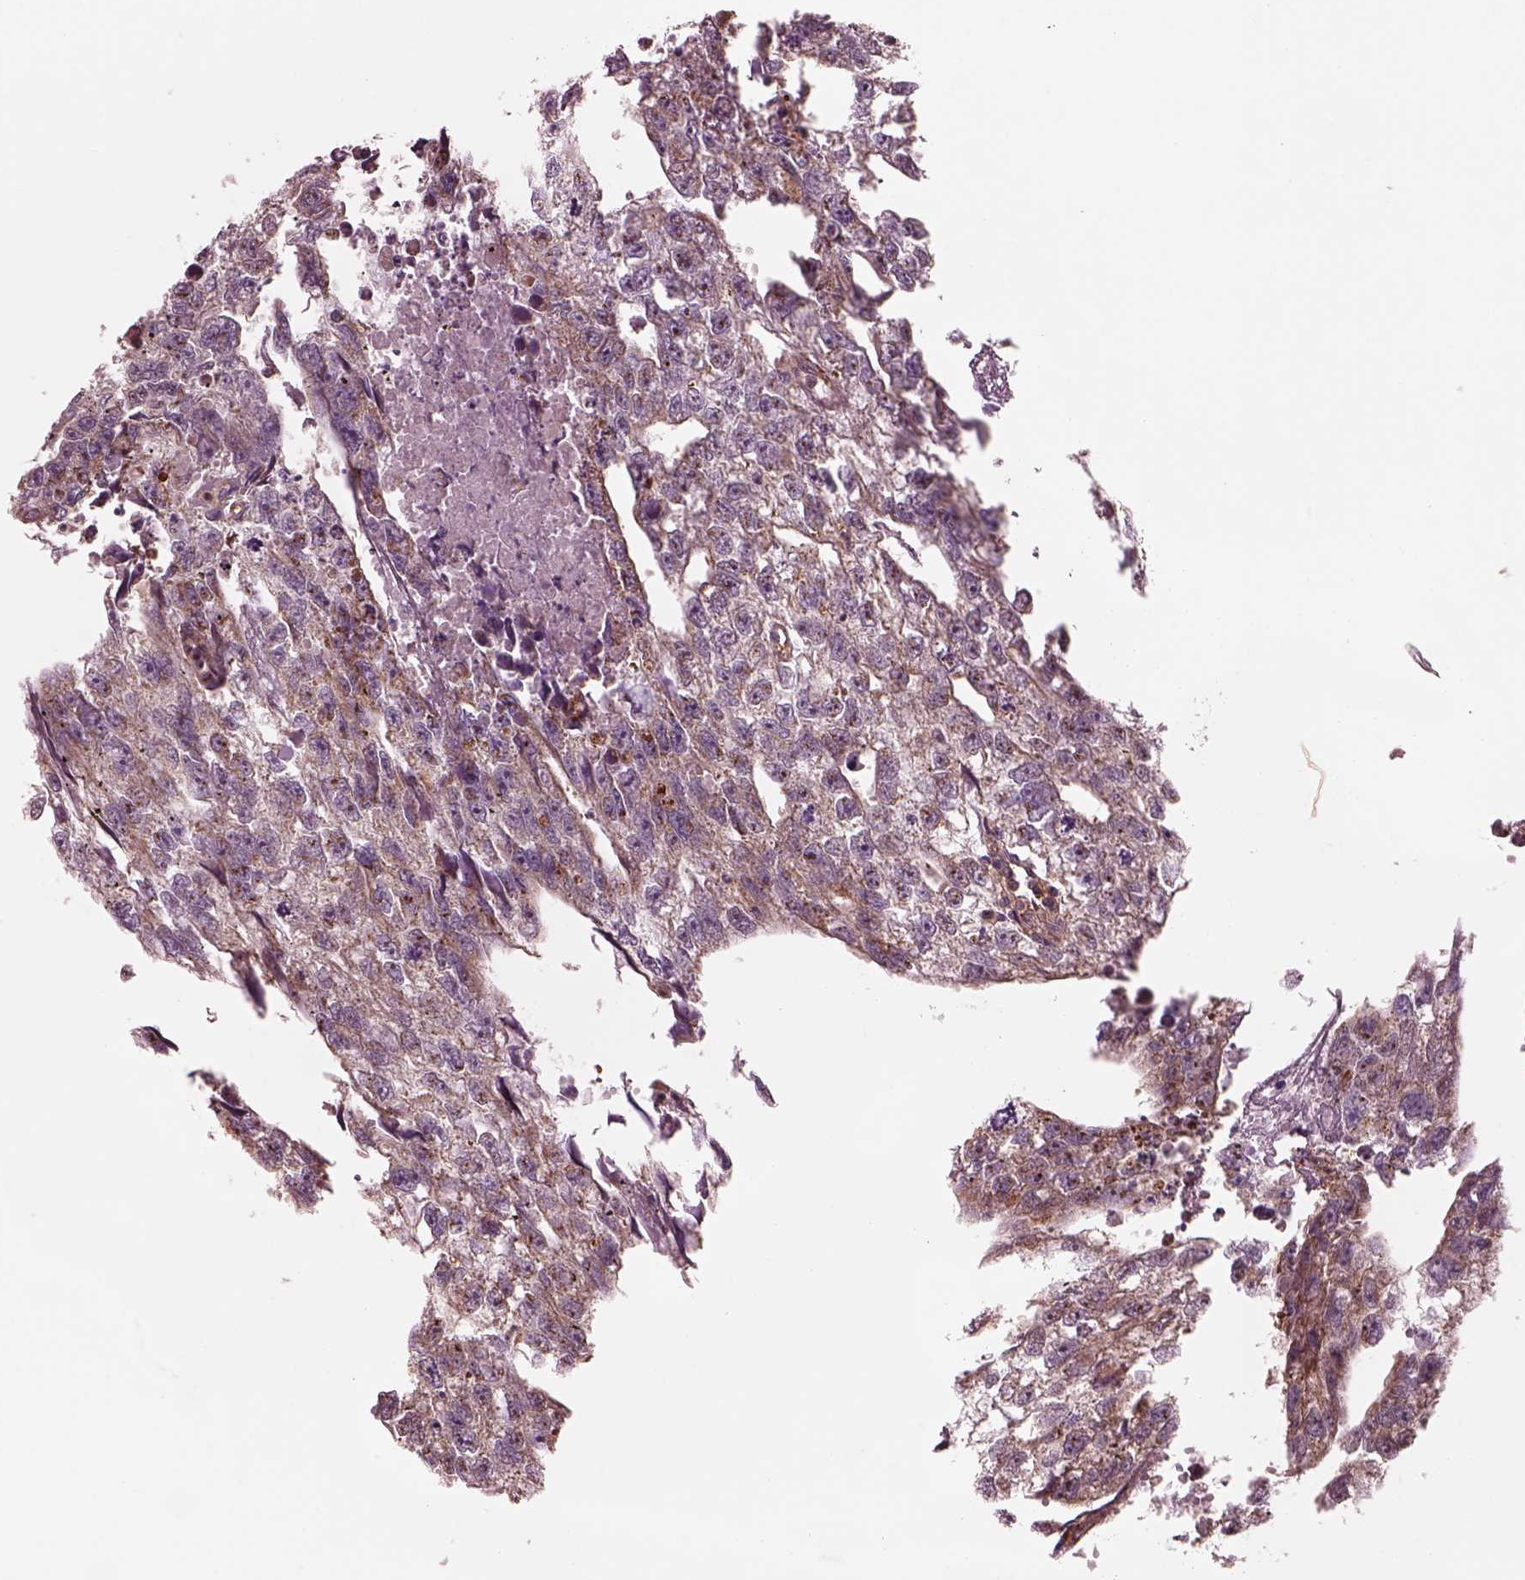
{"staining": {"intensity": "moderate", "quantity": ">75%", "location": "cytoplasmic/membranous"}, "tissue": "testis cancer", "cell_type": "Tumor cells", "image_type": "cancer", "snomed": [{"axis": "morphology", "description": "Carcinoma, Embryonal, NOS"}, {"axis": "morphology", "description": "Teratoma, malignant, NOS"}, {"axis": "topography", "description": "Testis"}], "caption": "Embryonal carcinoma (testis) tissue exhibits moderate cytoplasmic/membranous staining in about >75% of tumor cells", "gene": "STK33", "patient": {"sex": "male", "age": 44}}